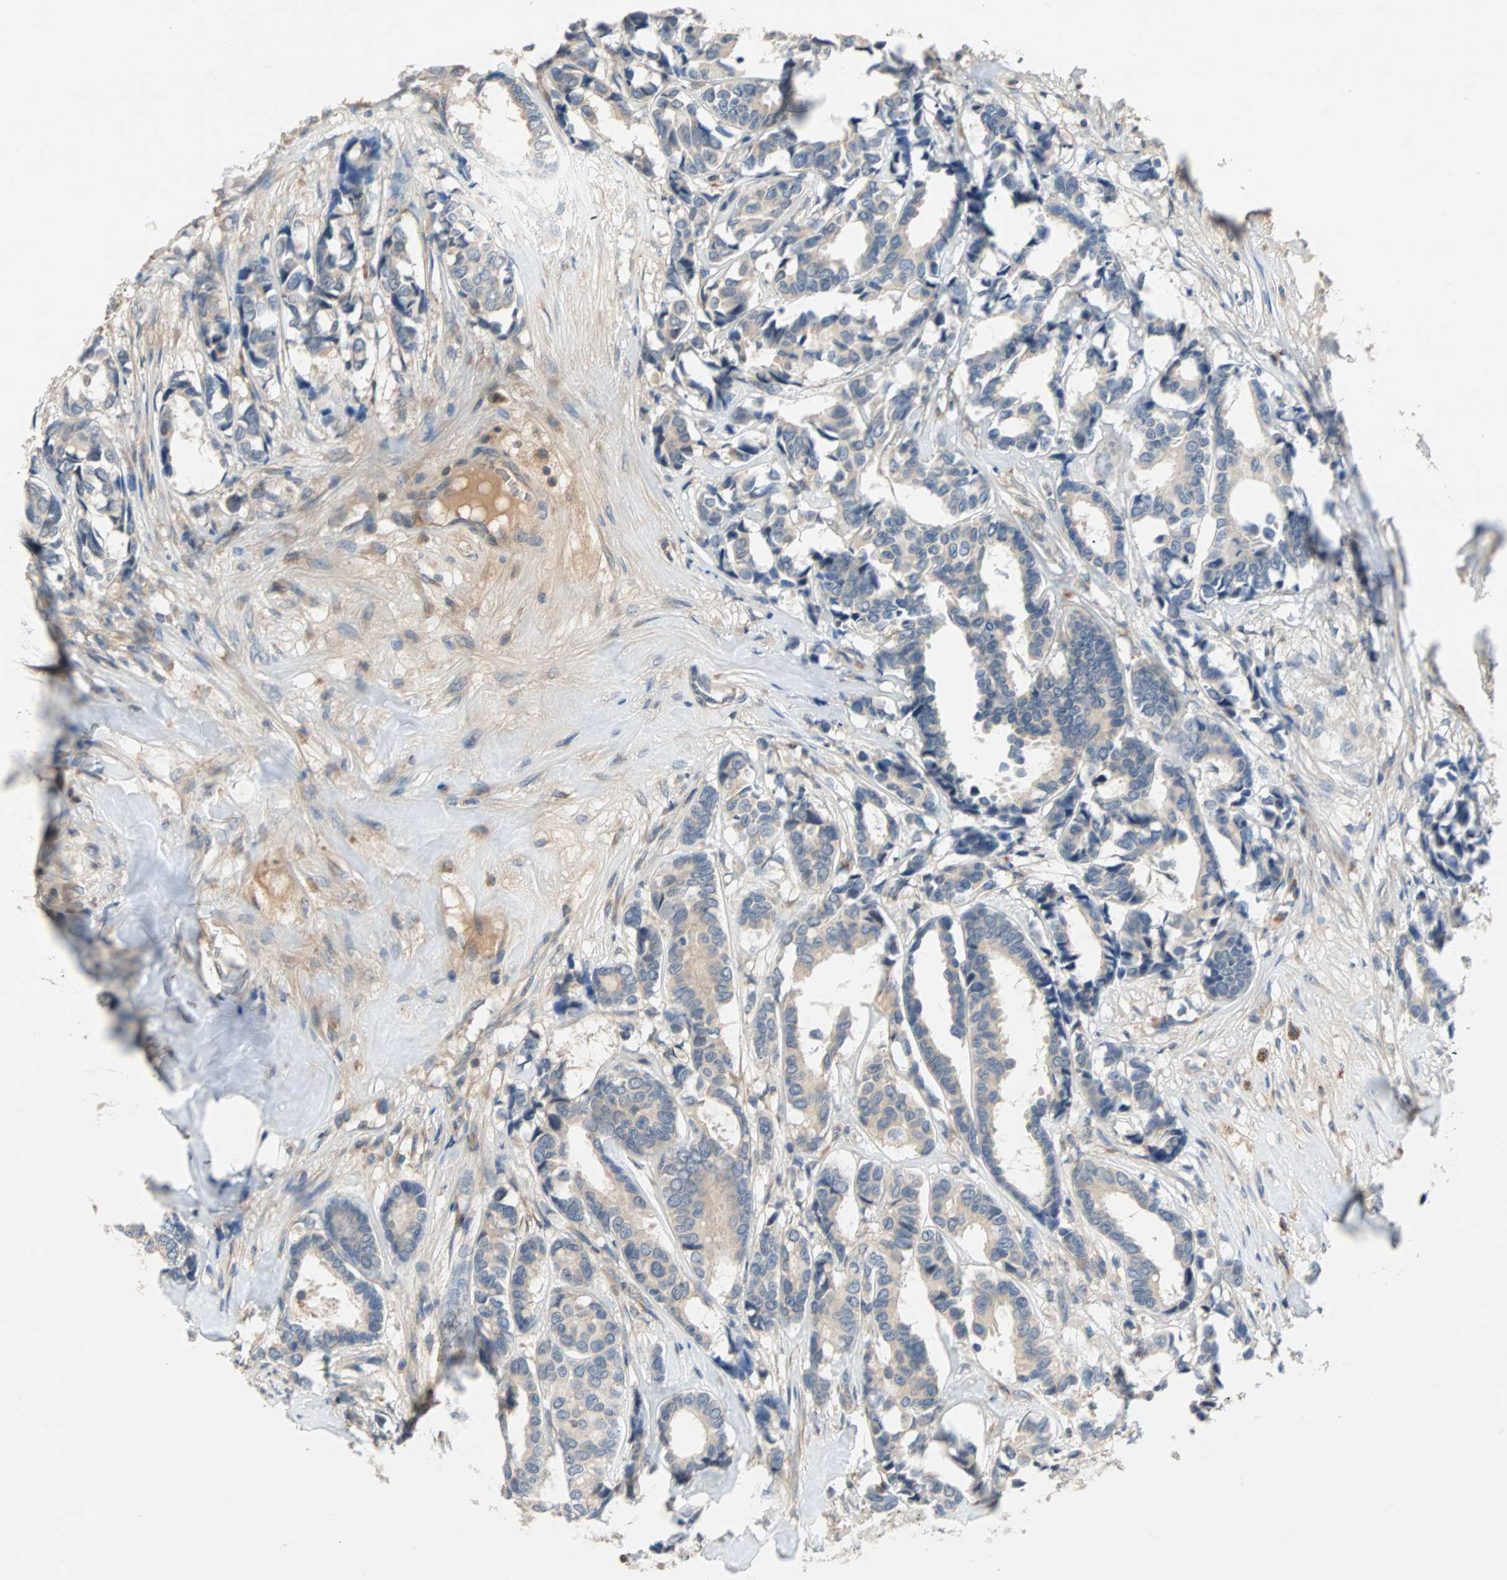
{"staining": {"intensity": "negative", "quantity": "none", "location": "none"}, "tissue": "breast cancer", "cell_type": "Tumor cells", "image_type": "cancer", "snomed": [{"axis": "morphology", "description": "Duct carcinoma"}, {"axis": "topography", "description": "Breast"}], "caption": "IHC of breast cancer (intraductal carcinoma) shows no expression in tumor cells. (Stains: DAB (3,3'-diaminobenzidine) immunohistochemistry with hematoxylin counter stain, Microscopy: brightfield microscopy at high magnification).", "gene": "MAP4K1", "patient": {"sex": "female", "age": 87}}